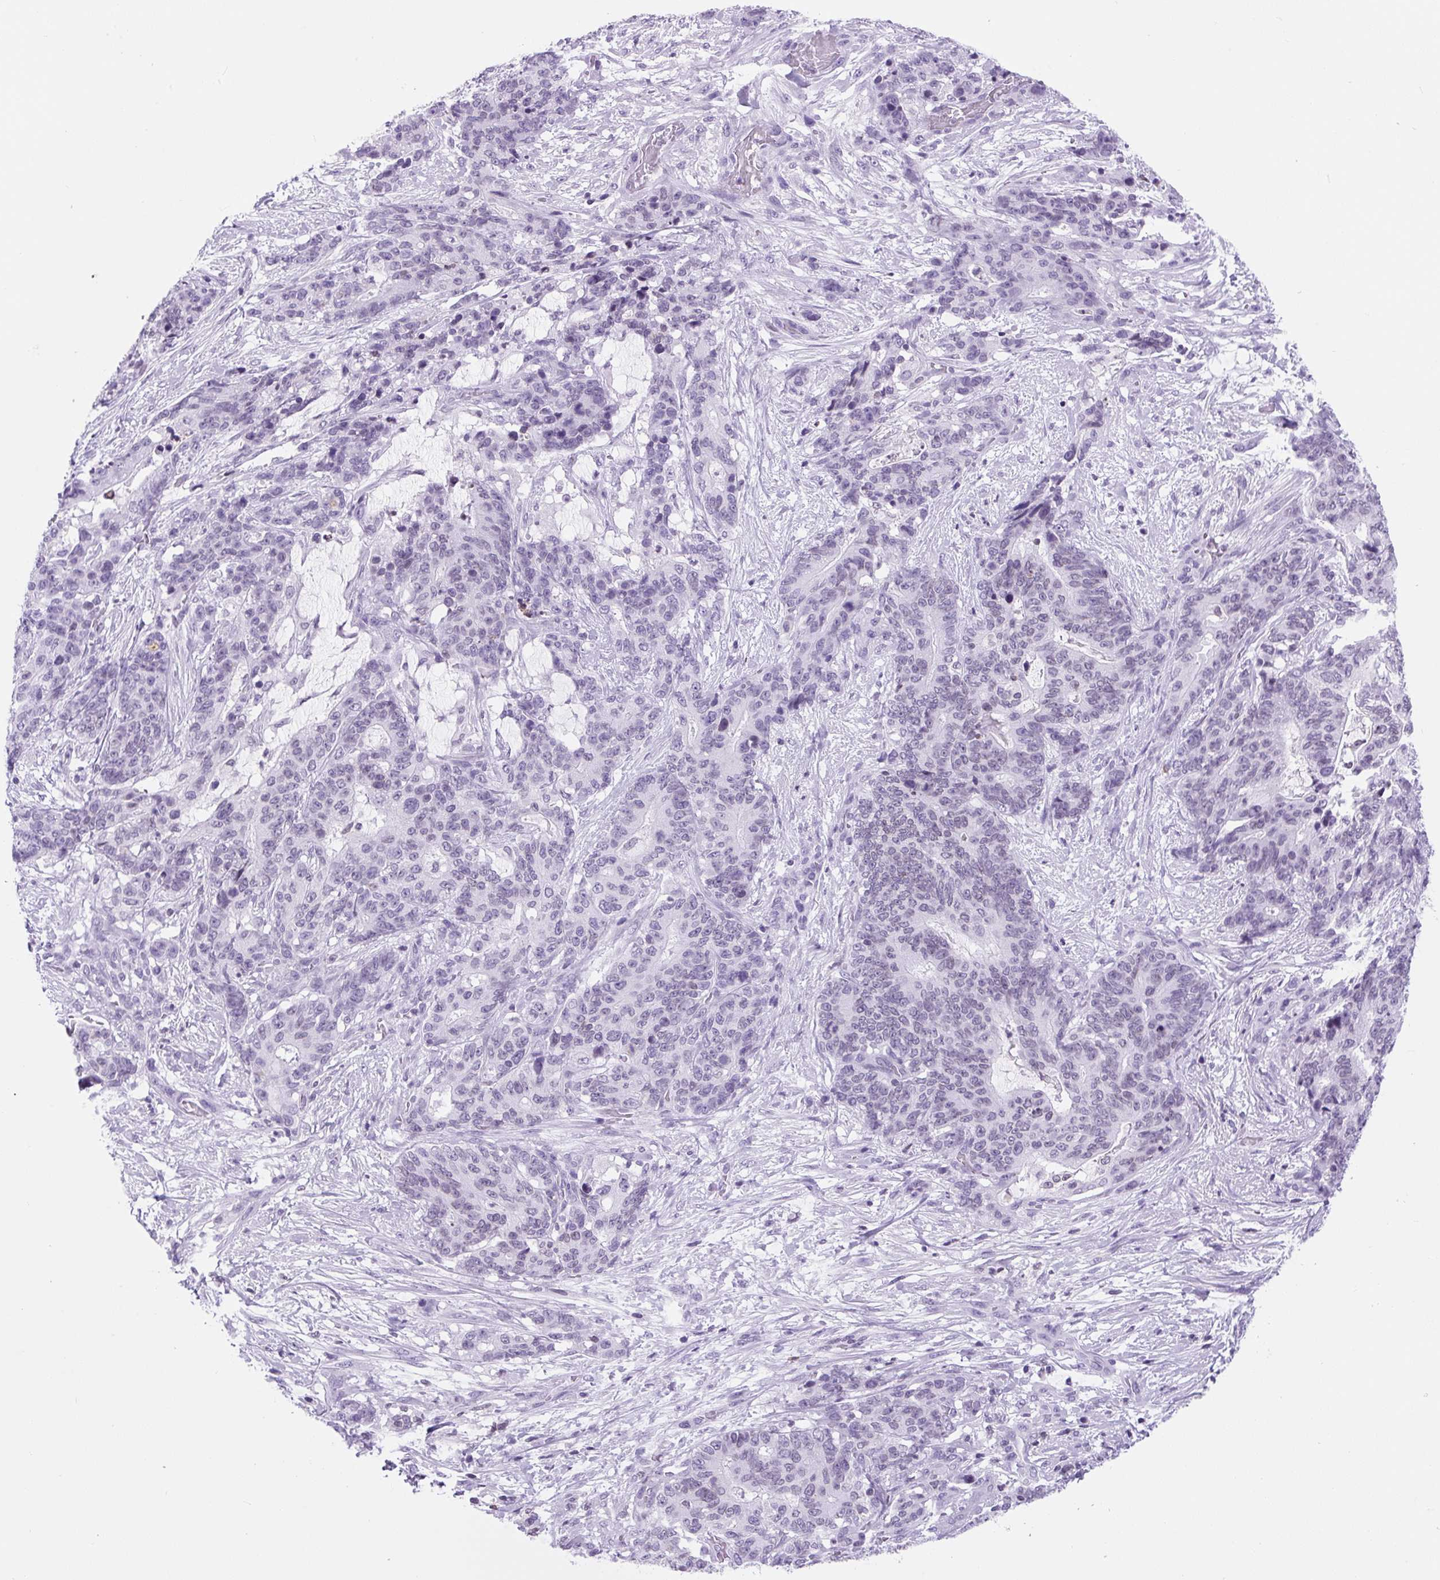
{"staining": {"intensity": "negative", "quantity": "none", "location": "none"}, "tissue": "stomach cancer", "cell_type": "Tumor cells", "image_type": "cancer", "snomed": [{"axis": "morphology", "description": "Normal tissue, NOS"}, {"axis": "morphology", "description": "Adenocarcinoma, NOS"}, {"axis": "topography", "description": "Stomach"}], "caption": "DAB immunohistochemical staining of stomach adenocarcinoma exhibits no significant expression in tumor cells.", "gene": "VPREB1", "patient": {"sex": "female", "age": 64}}